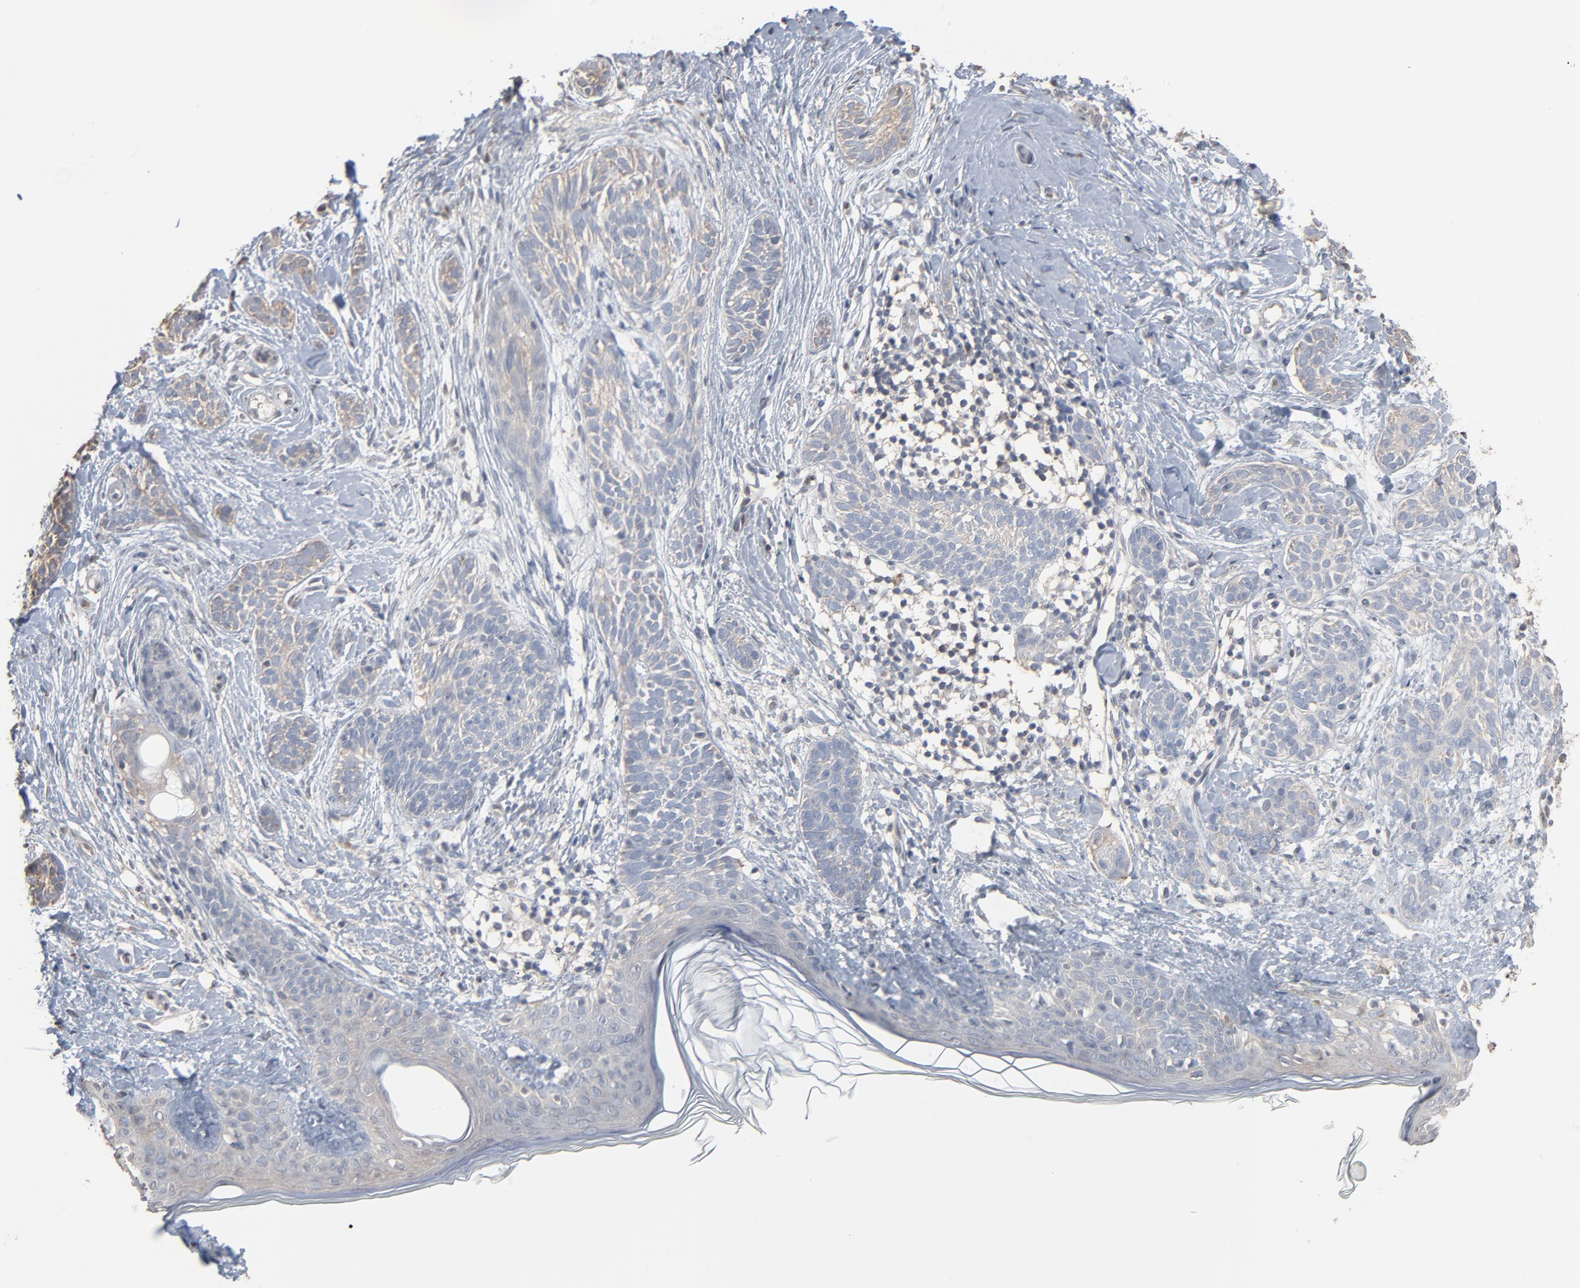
{"staining": {"intensity": "weak", "quantity": ">75%", "location": "cytoplasmic/membranous"}, "tissue": "skin cancer", "cell_type": "Tumor cells", "image_type": "cancer", "snomed": [{"axis": "morphology", "description": "Normal tissue, NOS"}, {"axis": "morphology", "description": "Basal cell carcinoma"}, {"axis": "topography", "description": "Skin"}], "caption": "This is a histology image of IHC staining of skin basal cell carcinoma, which shows weak expression in the cytoplasmic/membranous of tumor cells.", "gene": "CCT5", "patient": {"sex": "male", "age": 63}}